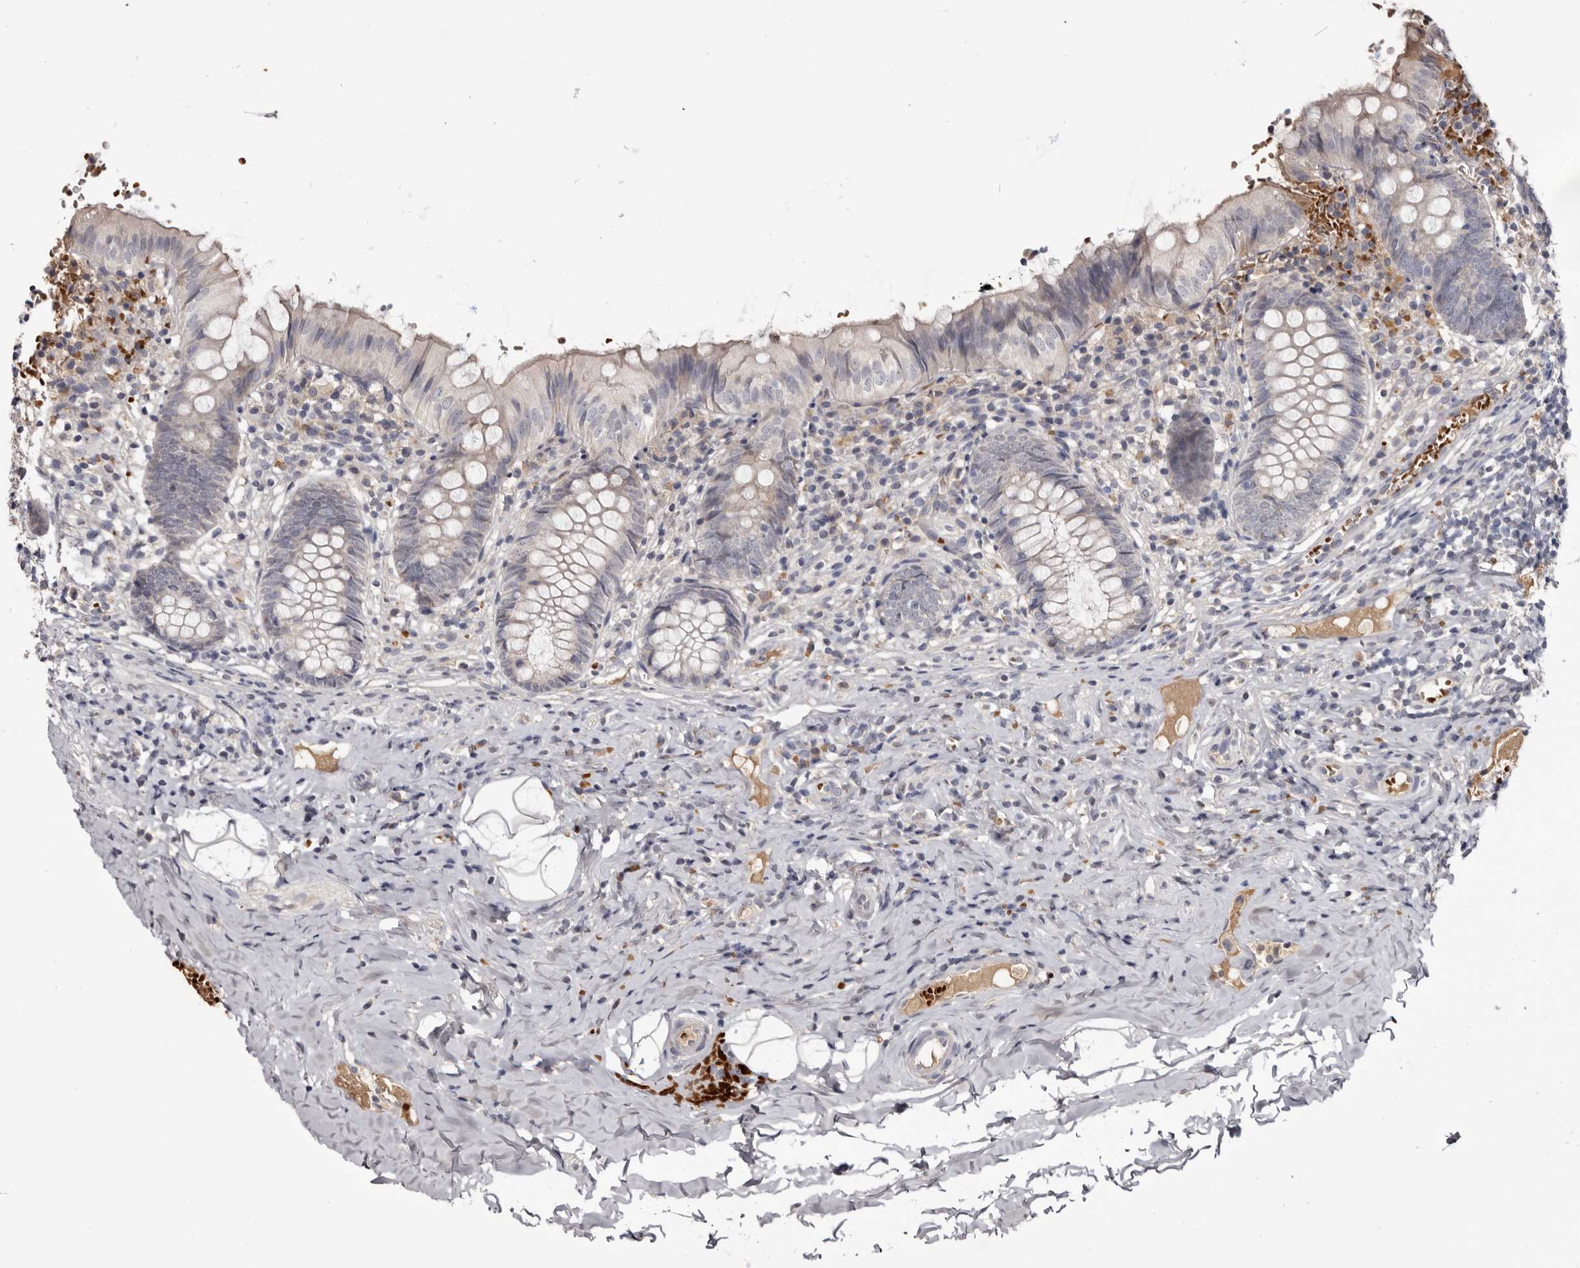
{"staining": {"intensity": "weak", "quantity": "<25%", "location": "cytoplasmic/membranous"}, "tissue": "appendix", "cell_type": "Glandular cells", "image_type": "normal", "snomed": [{"axis": "morphology", "description": "Normal tissue, NOS"}, {"axis": "topography", "description": "Appendix"}], "caption": "Immunohistochemistry of normal human appendix reveals no expression in glandular cells.", "gene": "NENF", "patient": {"sex": "male", "age": 8}}